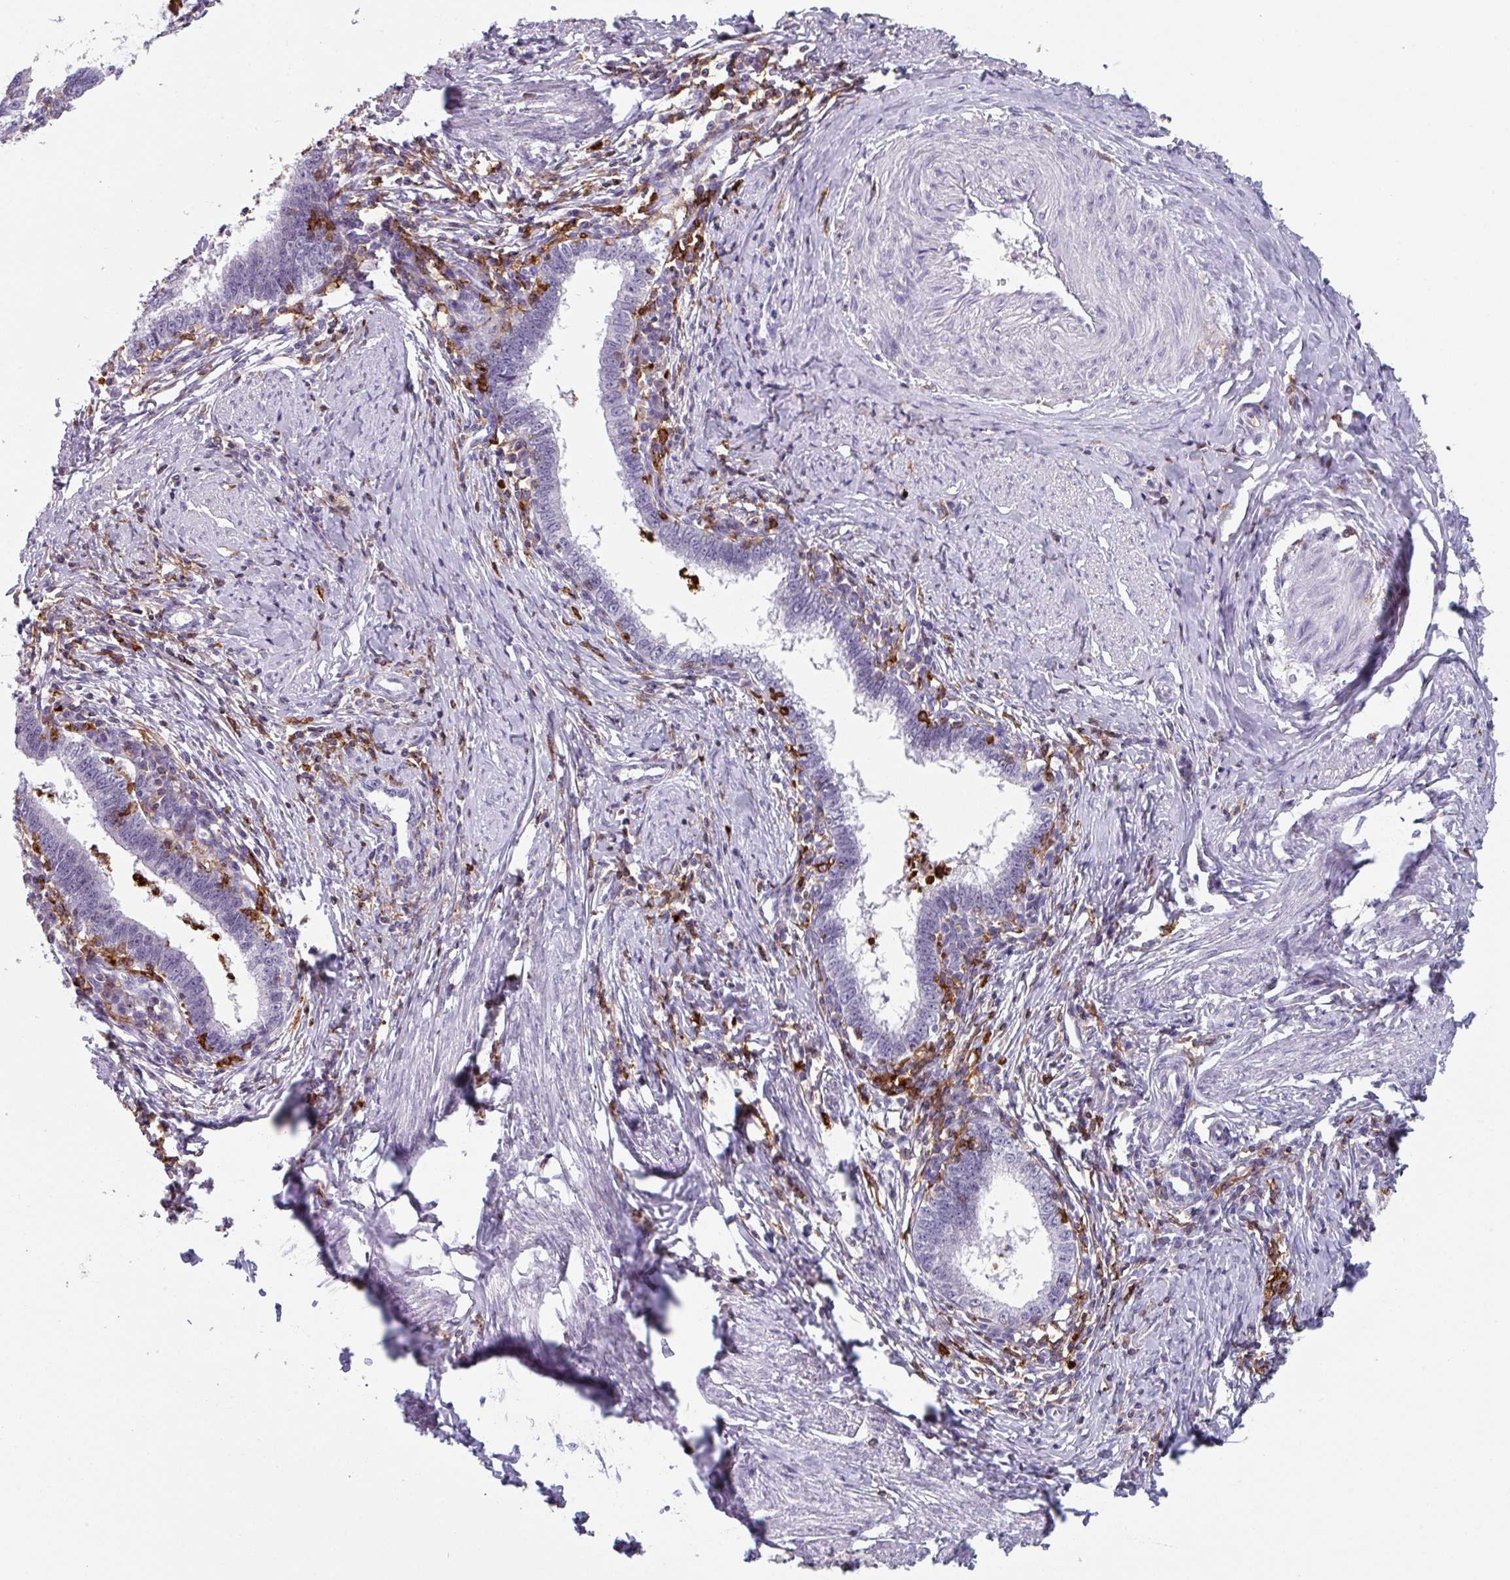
{"staining": {"intensity": "negative", "quantity": "none", "location": "none"}, "tissue": "cervical cancer", "cell_type": "Tumor cells", "image_type": "cancer", "snomed": [{"axis": "morphology", "description": "Adenocarcinoma, NOS"}, {"axis": "topography", "description": "Cervix"}], "caption": "This is an immunohistochemistry photomicrograph of adenocarcinoma (cervical). There is no staining in tumor cells.", "gene": "EXOSC5", "patient": {"sex": "female", "age": 36}}